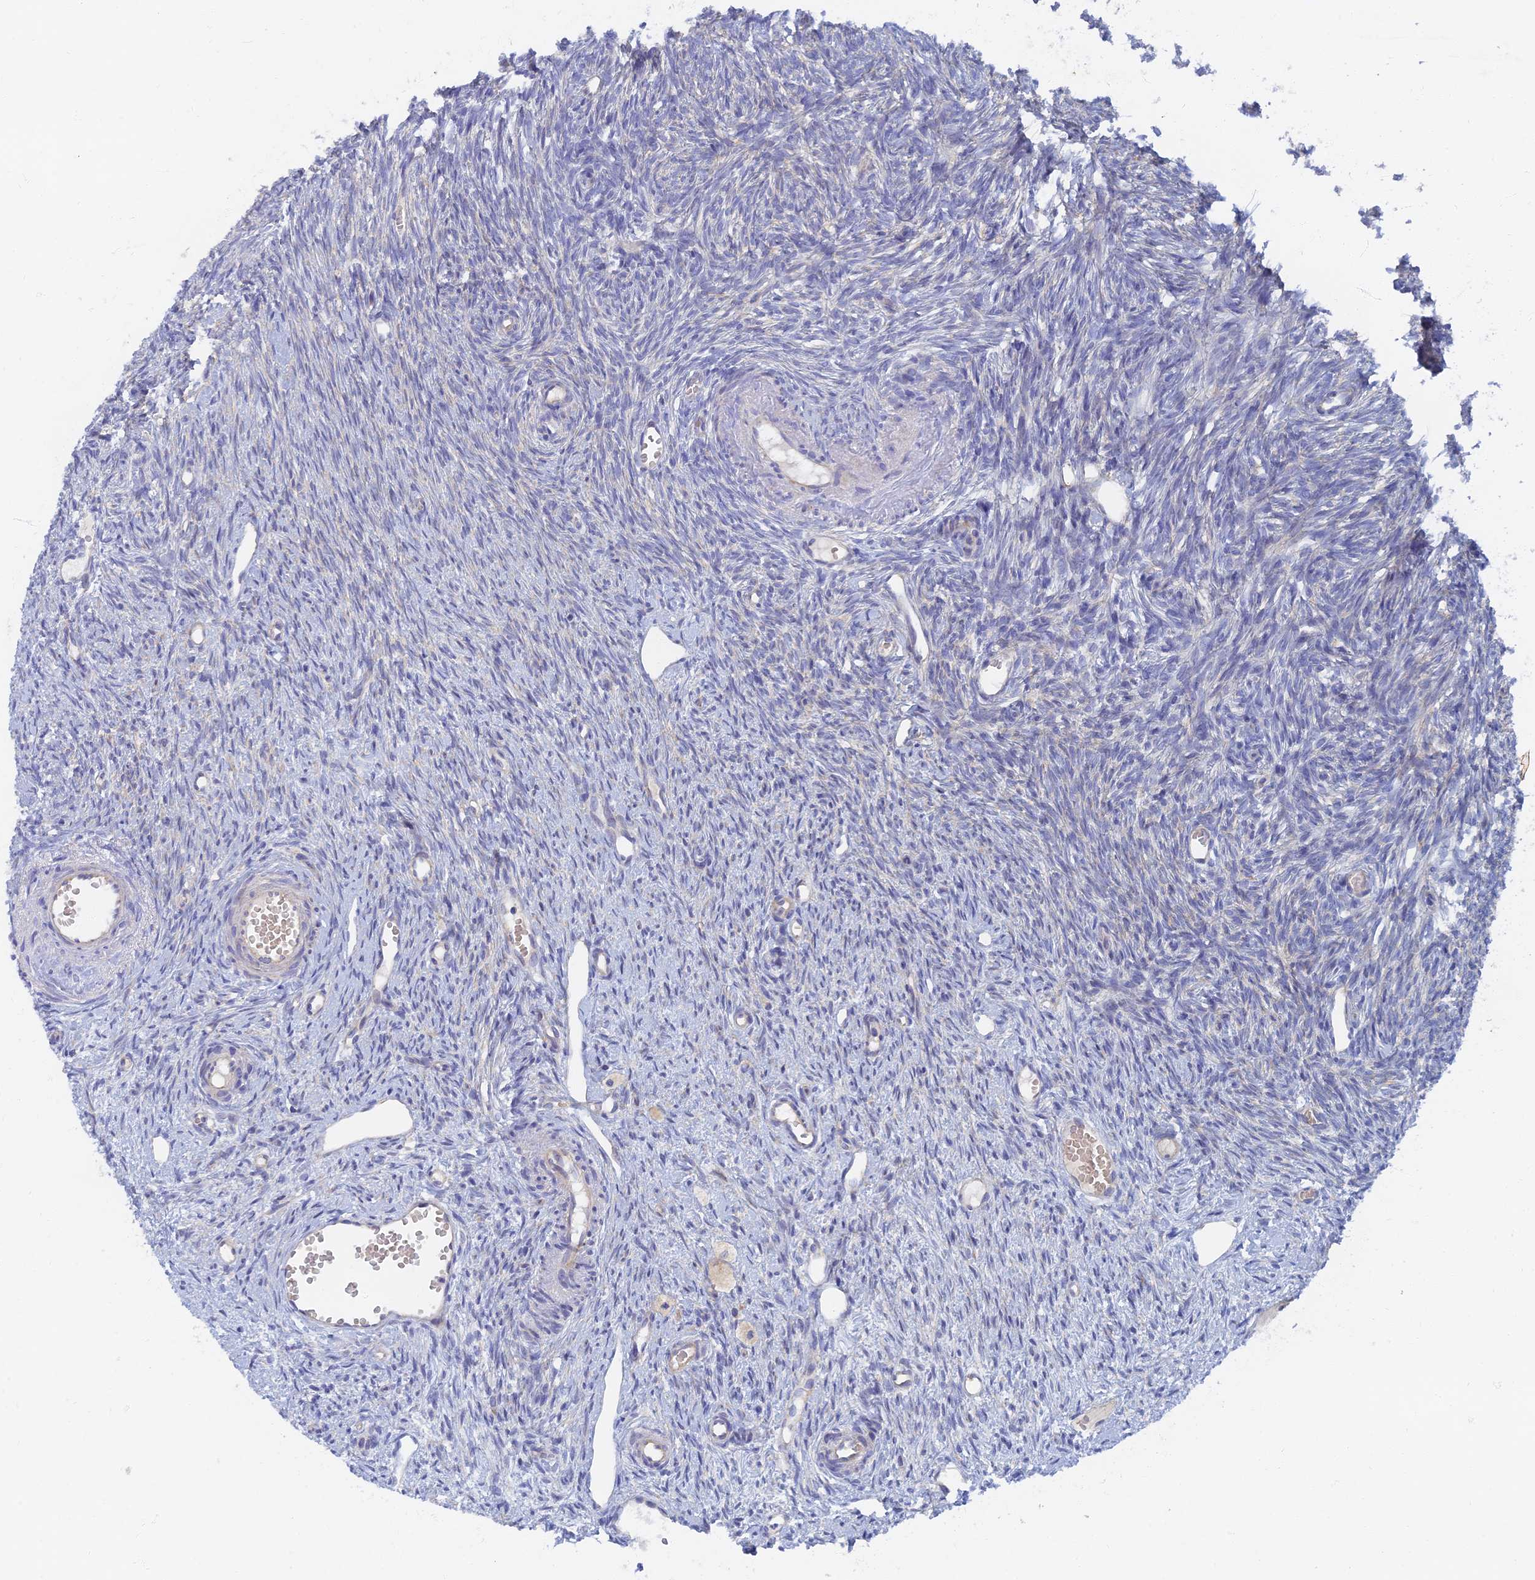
{"staining": {"intensity": "negative", "quantity": "none", "location": "none"}, "tissue": "ovary", "cell_type": "Ovarian stroma cells", "image_type": "normal", "snomed": [{"axis": "morphology", "description": "Normal tissue, NOS"}, {"axis": "topography", "description": "Ovary"}], "caption": "Immunohistochemistry image of unremarkable ovary: human ovary stained with DAB reveals no significant protein staining in ovarian stroma cells. (DAB (3,3'-diaminobenzidine) immunohistochemistry (IHC) visualized using brightfield microscopy, high magnification).", "gene": "TMEM44", "patient": {"sex": "female", "age": 51}}